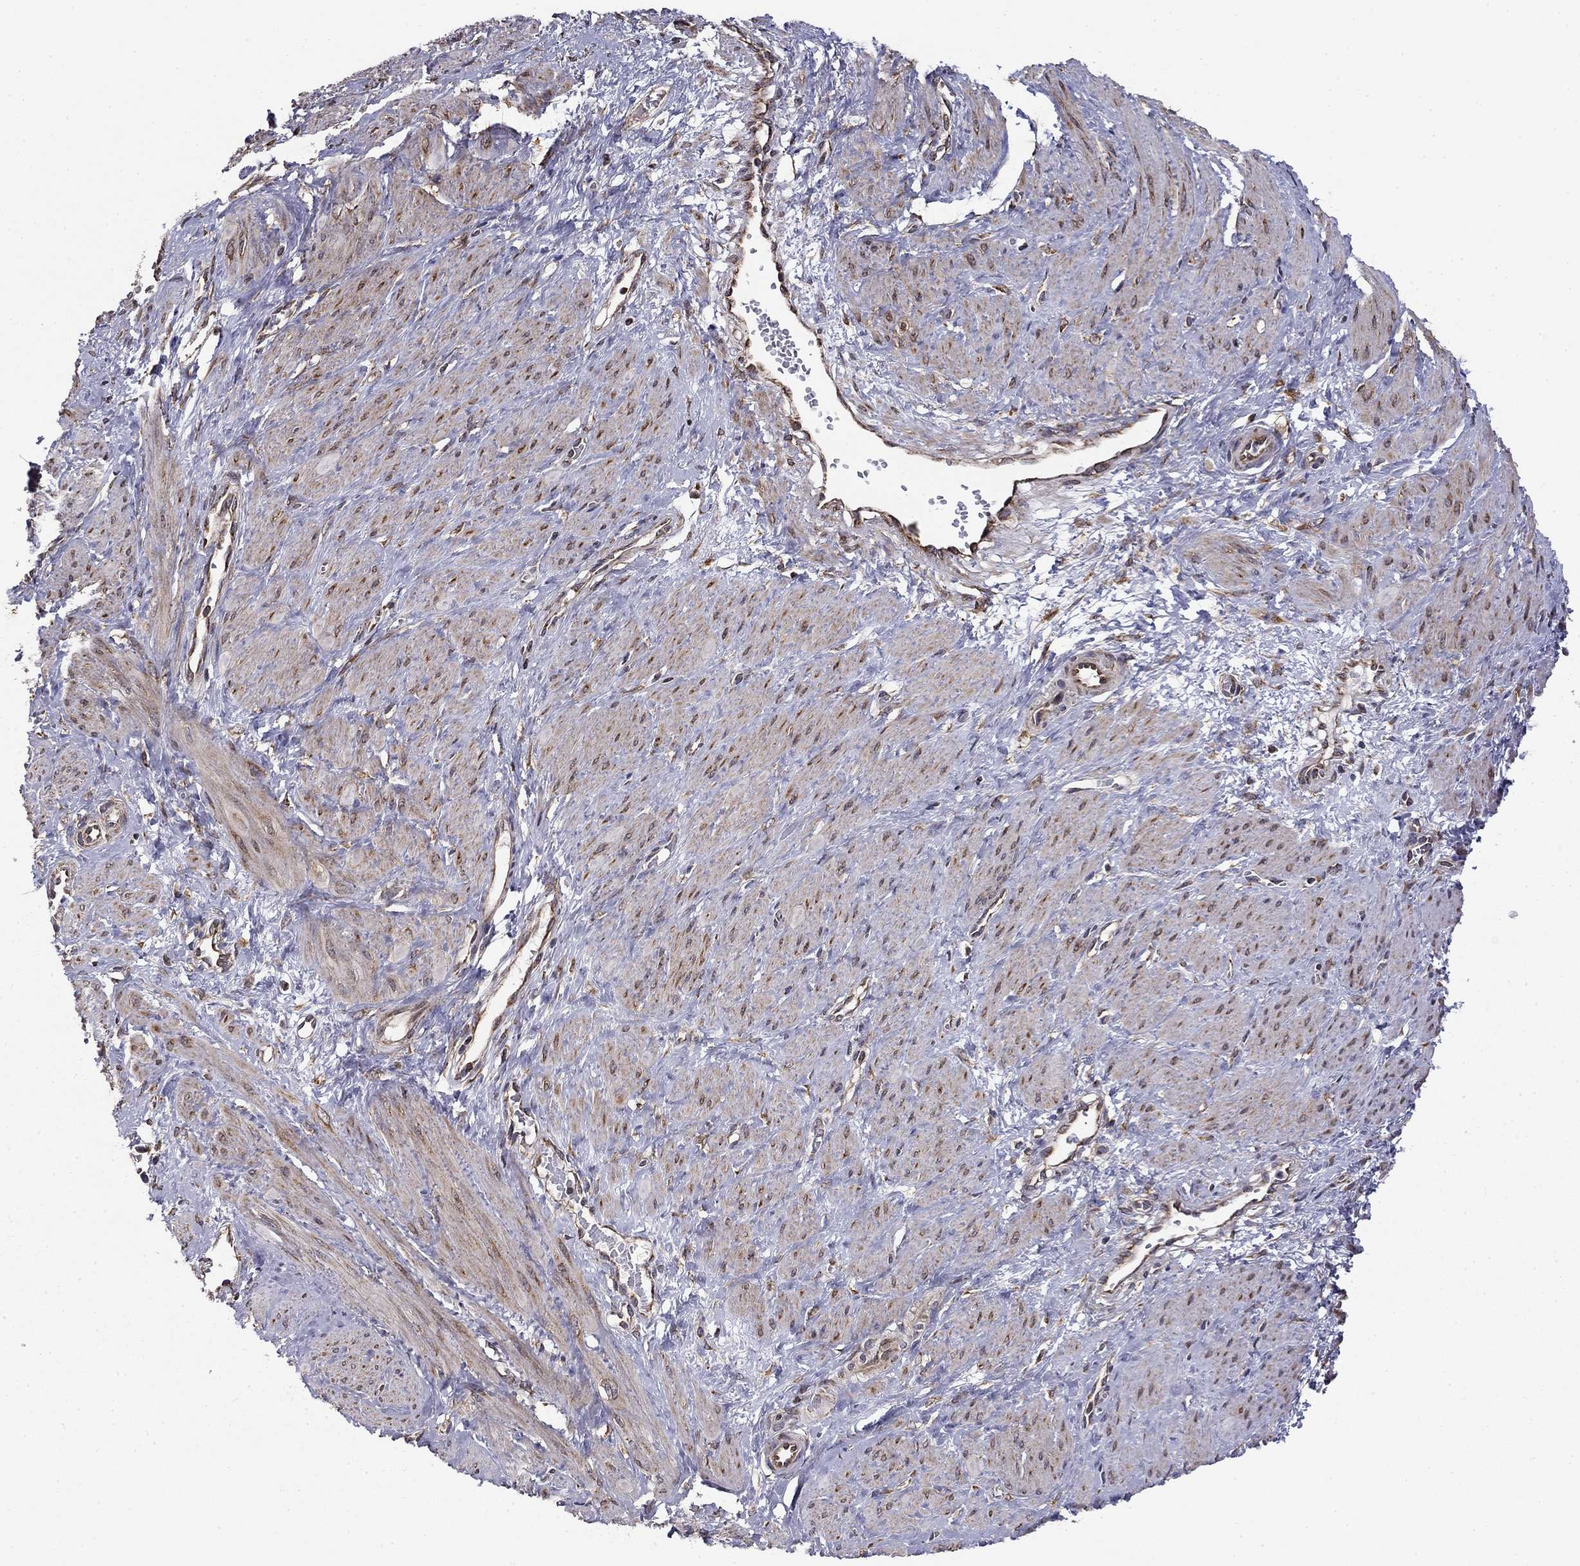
{"staining": {"intensity": "weak", "quantity": "25%-75%", "location": "cytoplasmic/membranous"}, "tissue": "smooth muscle", "cell_type": "Smooth muscle cells", "image_type": "normal", "snomed": [{"axis": "morphology", "description": "Normal tissue, NOS"}, {"axis": "topography", "description": "Smooth muscle"}, {"axis": "topography", "description": "Uterus"}], "caption": "An image of smooth muscle stained for a protein demonstrates weak cytoplasmic/membranous brown staining in smooth muscle cells. Using DAB (3,3'-diaminobenzidine) (brown) and hematoxylin (blue) stains, captured at high magnification using brightfield microscopy.", "gene": "NKIRAS1", "patient": {"sex": "female", "age": 39}}